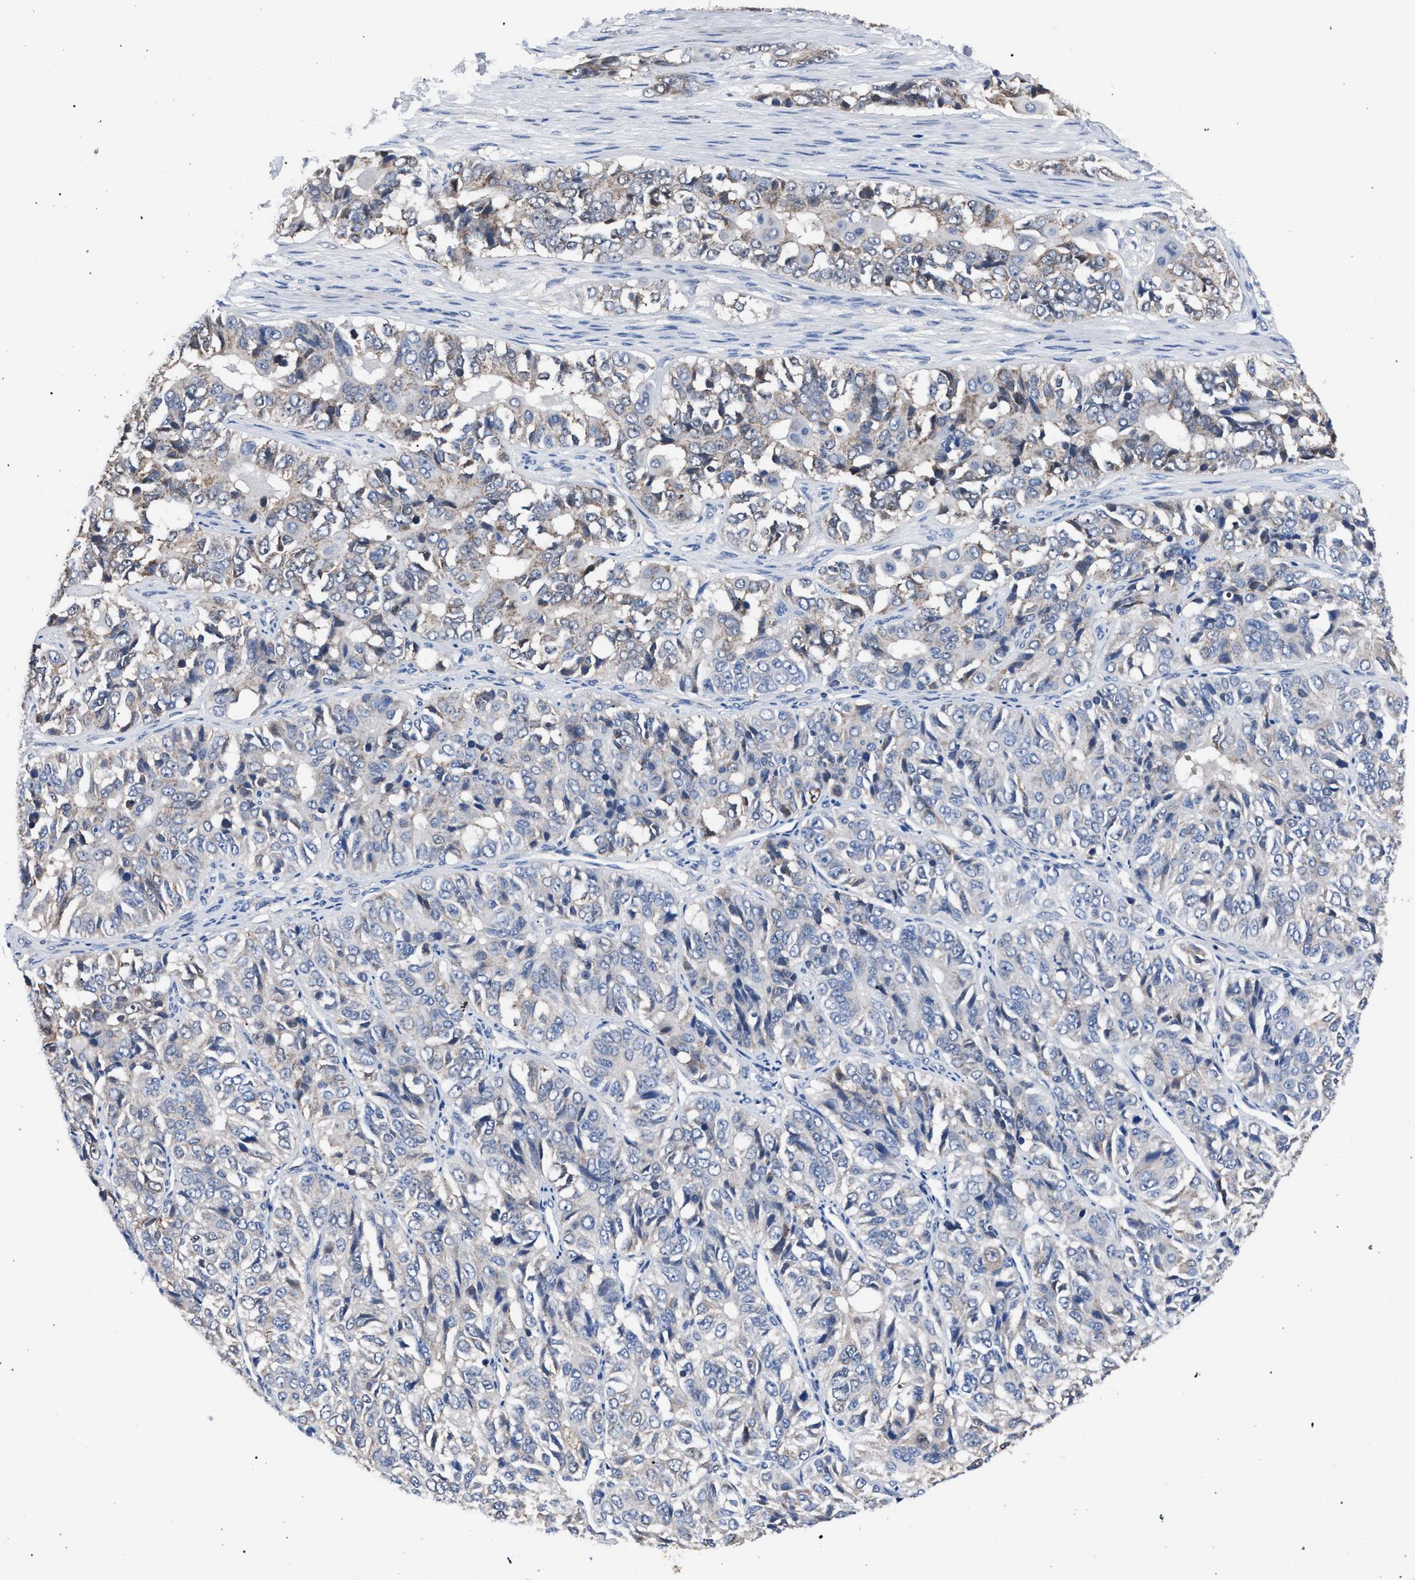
{"staining": {"intensity": "negative", "quantity": "none", "location": "none"}, "tissue": "ovarian cancer", "cell_type": "Tumor cells", "image_type": "cancer", "snomed": [{"axis": "morphology", "description": "Carcinoma, endometroid"}, {"axis": "topography", "description": "Ovary"}], "caption": "Tumor cells show no significant positivity in ovarian cancer.", "gene": "CRYZ", "patient": {"sex": "female", "age": 51}}